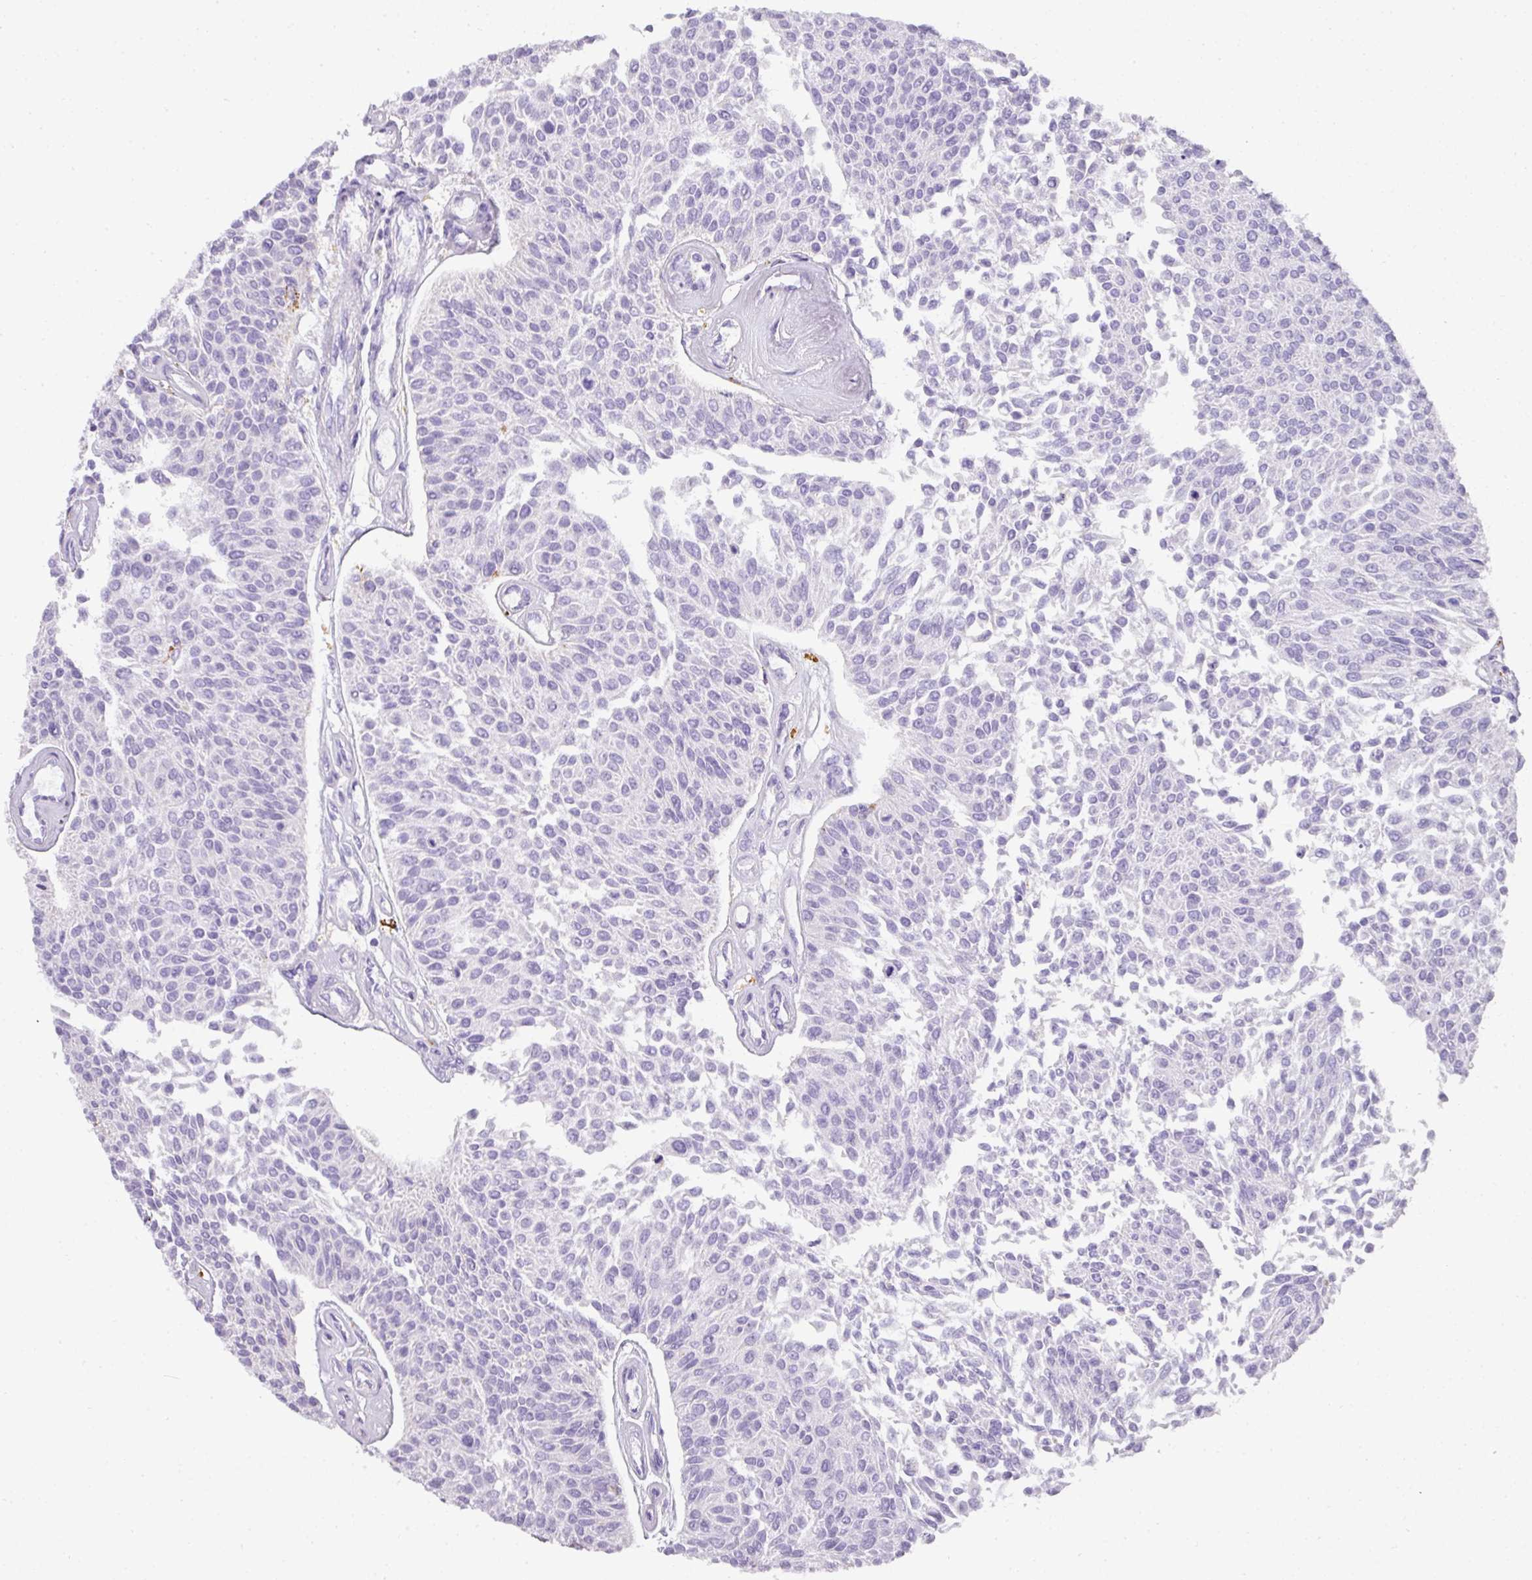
{"staining": {"intensity": "negative", "quantity": "none", "location": "none"}, "tissue": "urothelial cancer", "cell_type": "Tumor cells", "image_type": "cancer", "snomed": [{"axis": "morphology", "description": "Urothelial carcinoma, NOS"}, {"axis": "topography", "description": "Urinary bladder"}], "caption": "Immunohistochemistry (IHC) micrograph of neoplastic tissue: human transitional cell carcinoma stained with DAB exhibits no significant protein staining in tumor cells.", "gene": "MMACHC", "patient": {"sex": "male", "age": 55}}